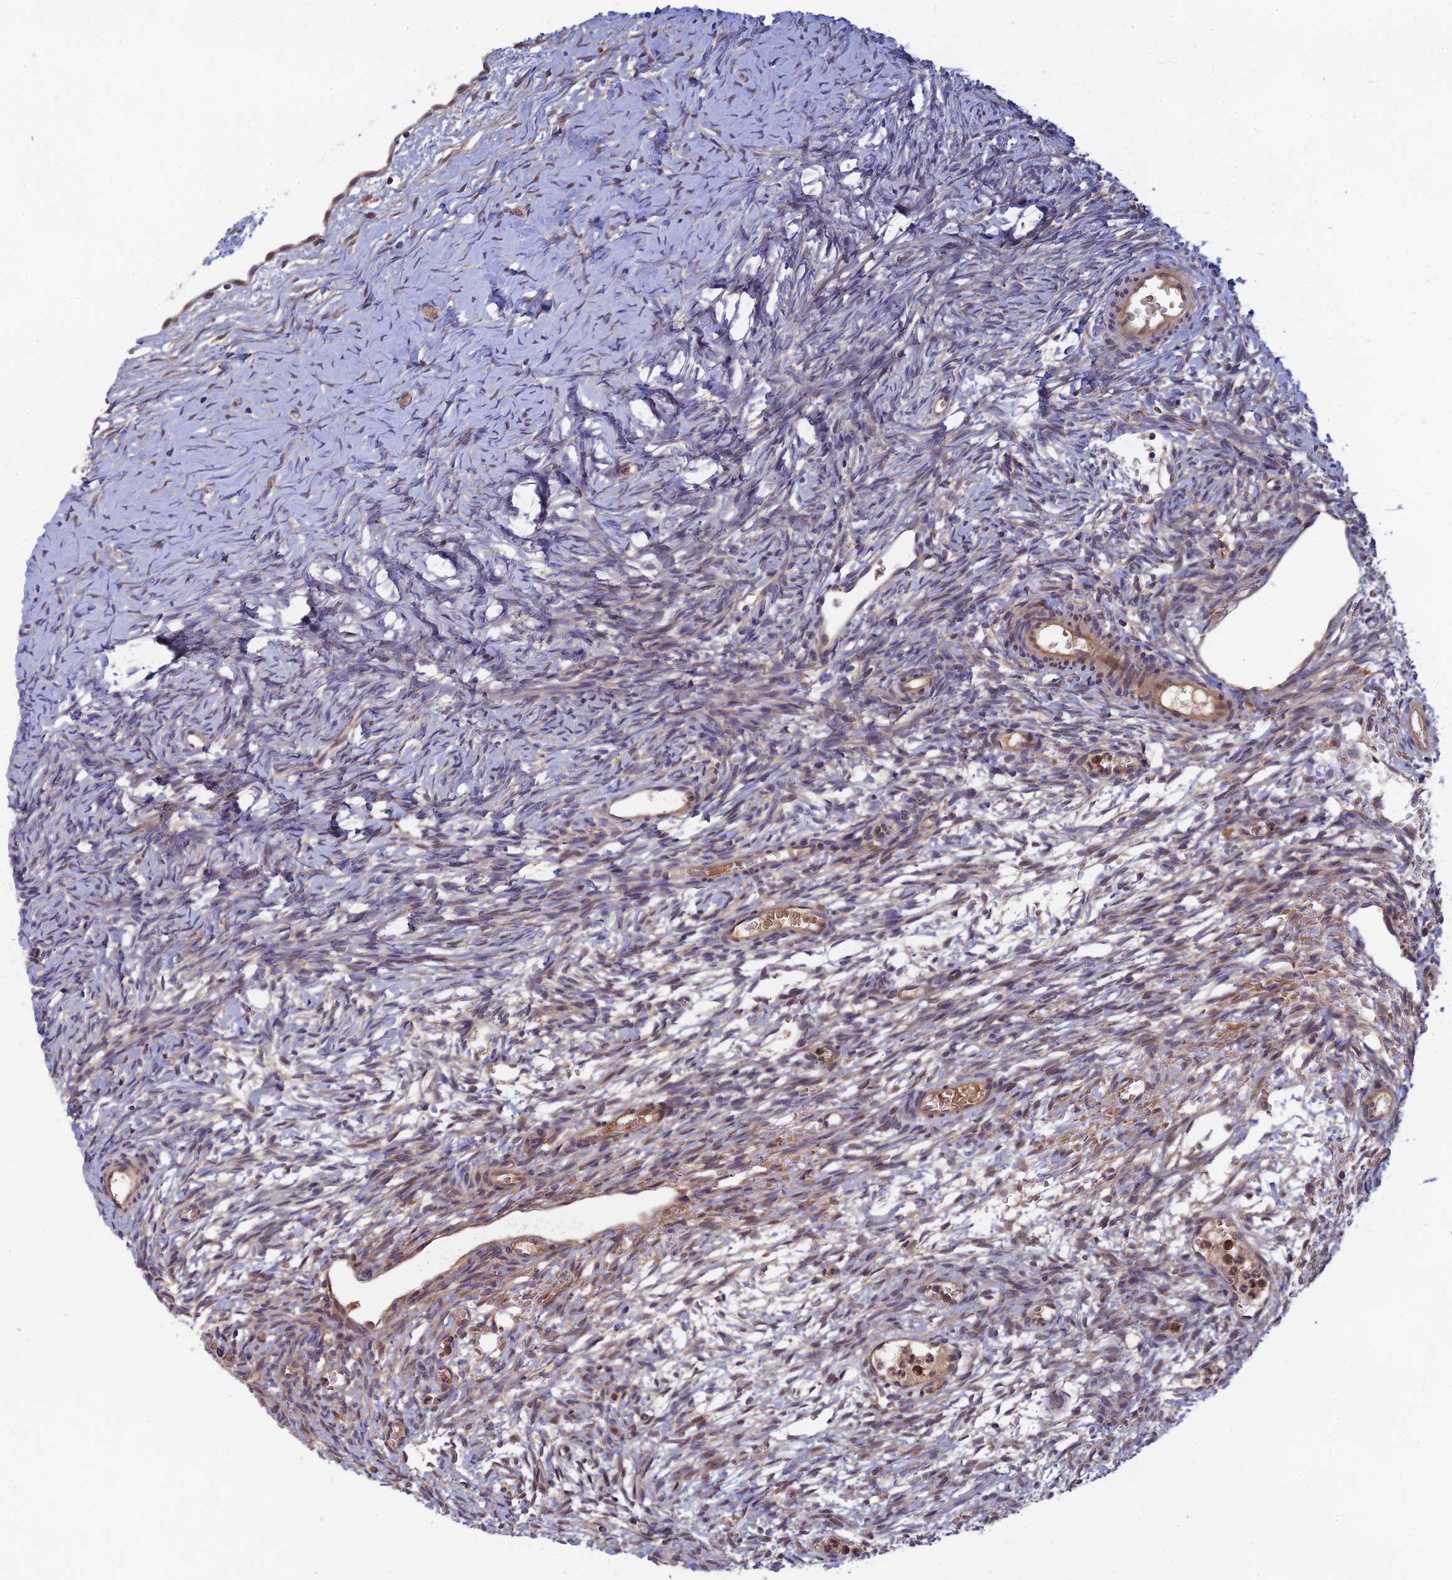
{"staining": {"intensity": "moderate", "quantity": ">75%", "location": "cytoplasmic/membranous"}, "tissue": "ovary", "cell_type": "Follicle cells", "image_type": "normal", "snomed": [{"axis": "morphology", "description": "Normal tissue, NOS"}, {"axis": "topography", "description": "Ovary"}], "caption": "Immunohistochemistry (IHC) (DAB) staining of normal ovary demonstrates moderate cytoplasmic/membranous protein expression in about >75% of follicle cells.", "gene": "FAM151B", "patient": {"sex": "female", "age": 39}}